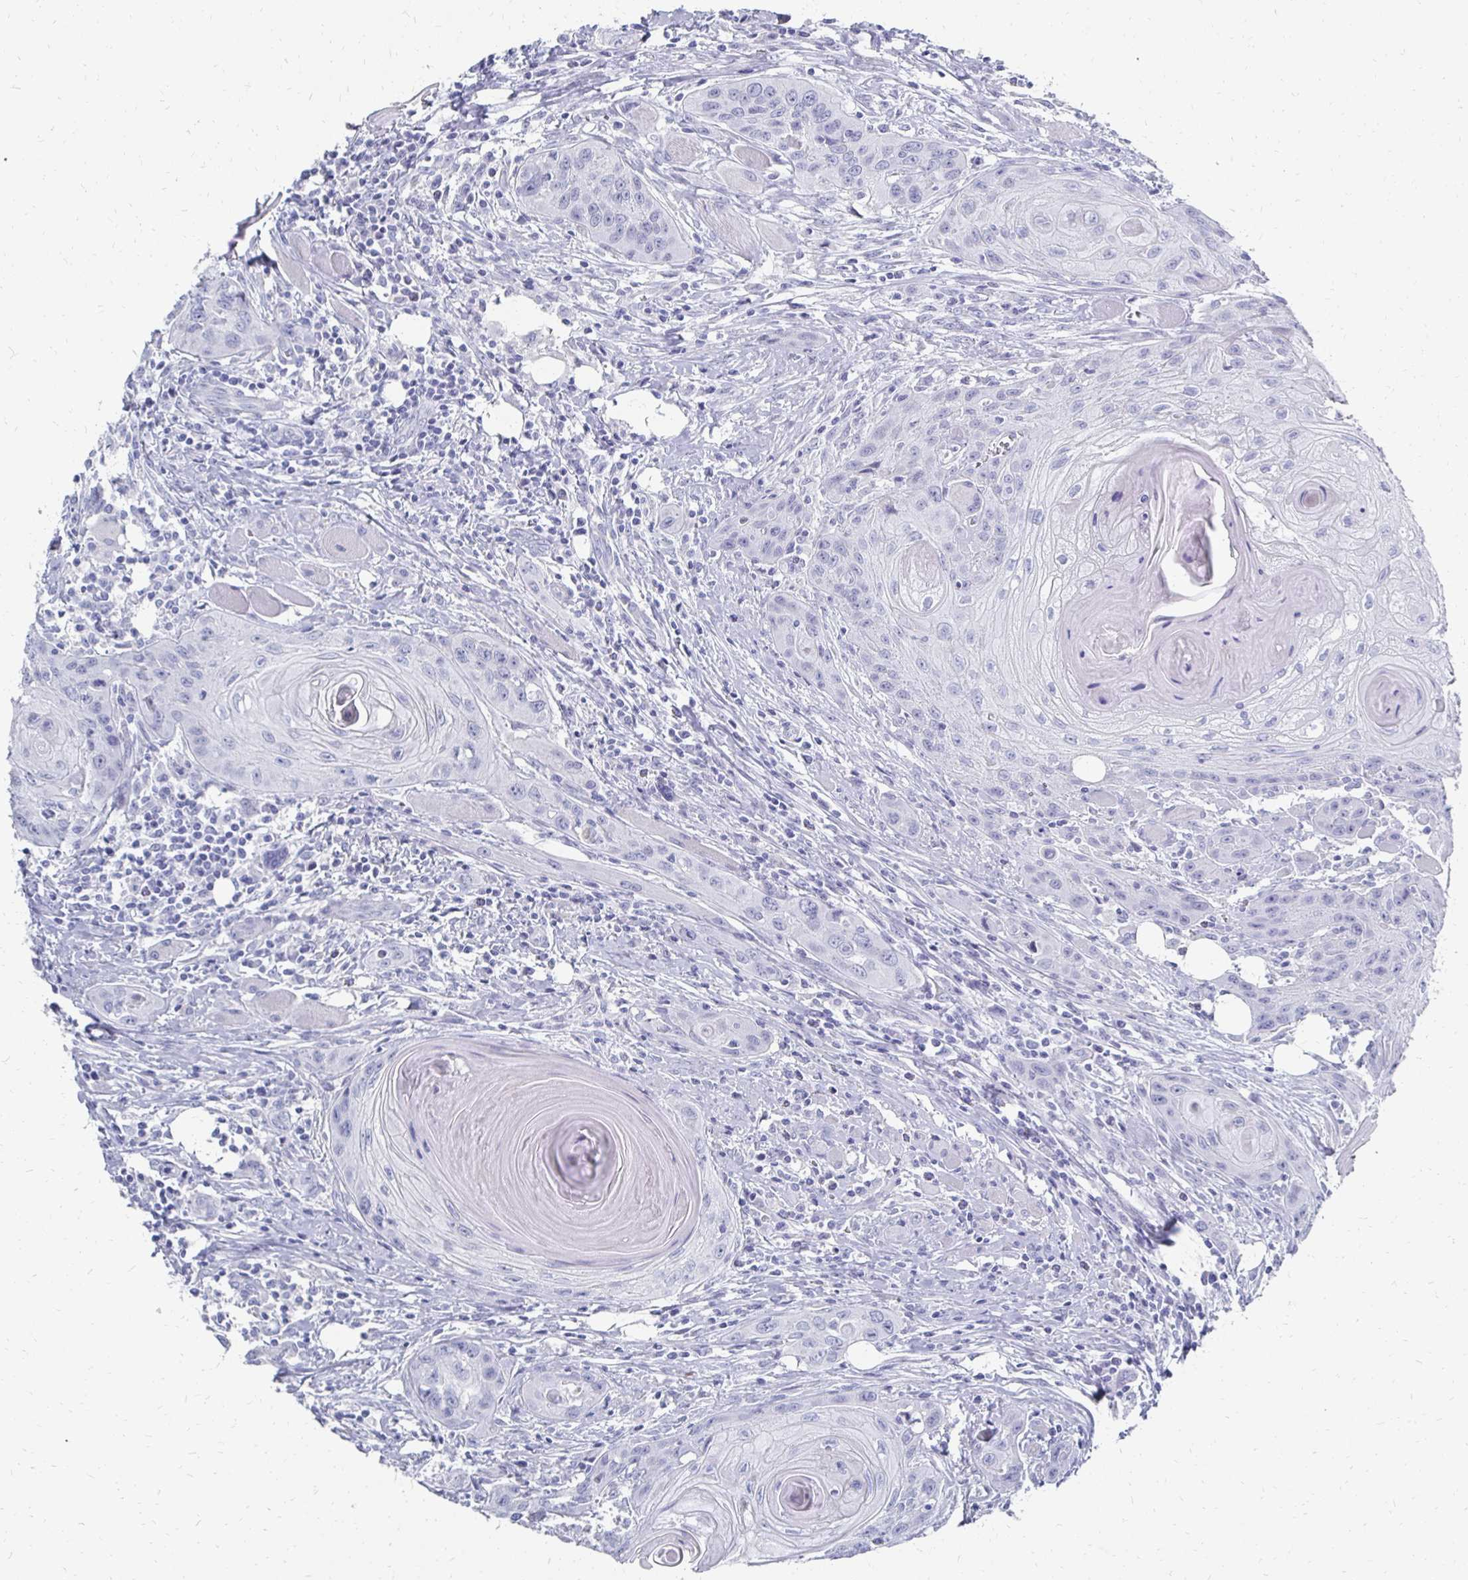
{"staining": {"intensity": "negative", "quantity": "none", "location": "none"}, "tissue": "head and neck cancer", "cell_type": "Tumor cells", "image_type": "cancer", "snomed": [{"axis": "morphology", "description": "Squamous cell carcinoma, NOS"}, {"axis": "topography", "description": "Oral tissue"}, {"axis": "topography", "description": "Head-Neck"}], "caption": "The IHC histopathology image has no significant staining in tumor cells of squamous cell carcinoma (head and neck) tissue.", "gene": "SYCP3", "patient": {"sex": "male", "age": 58}}